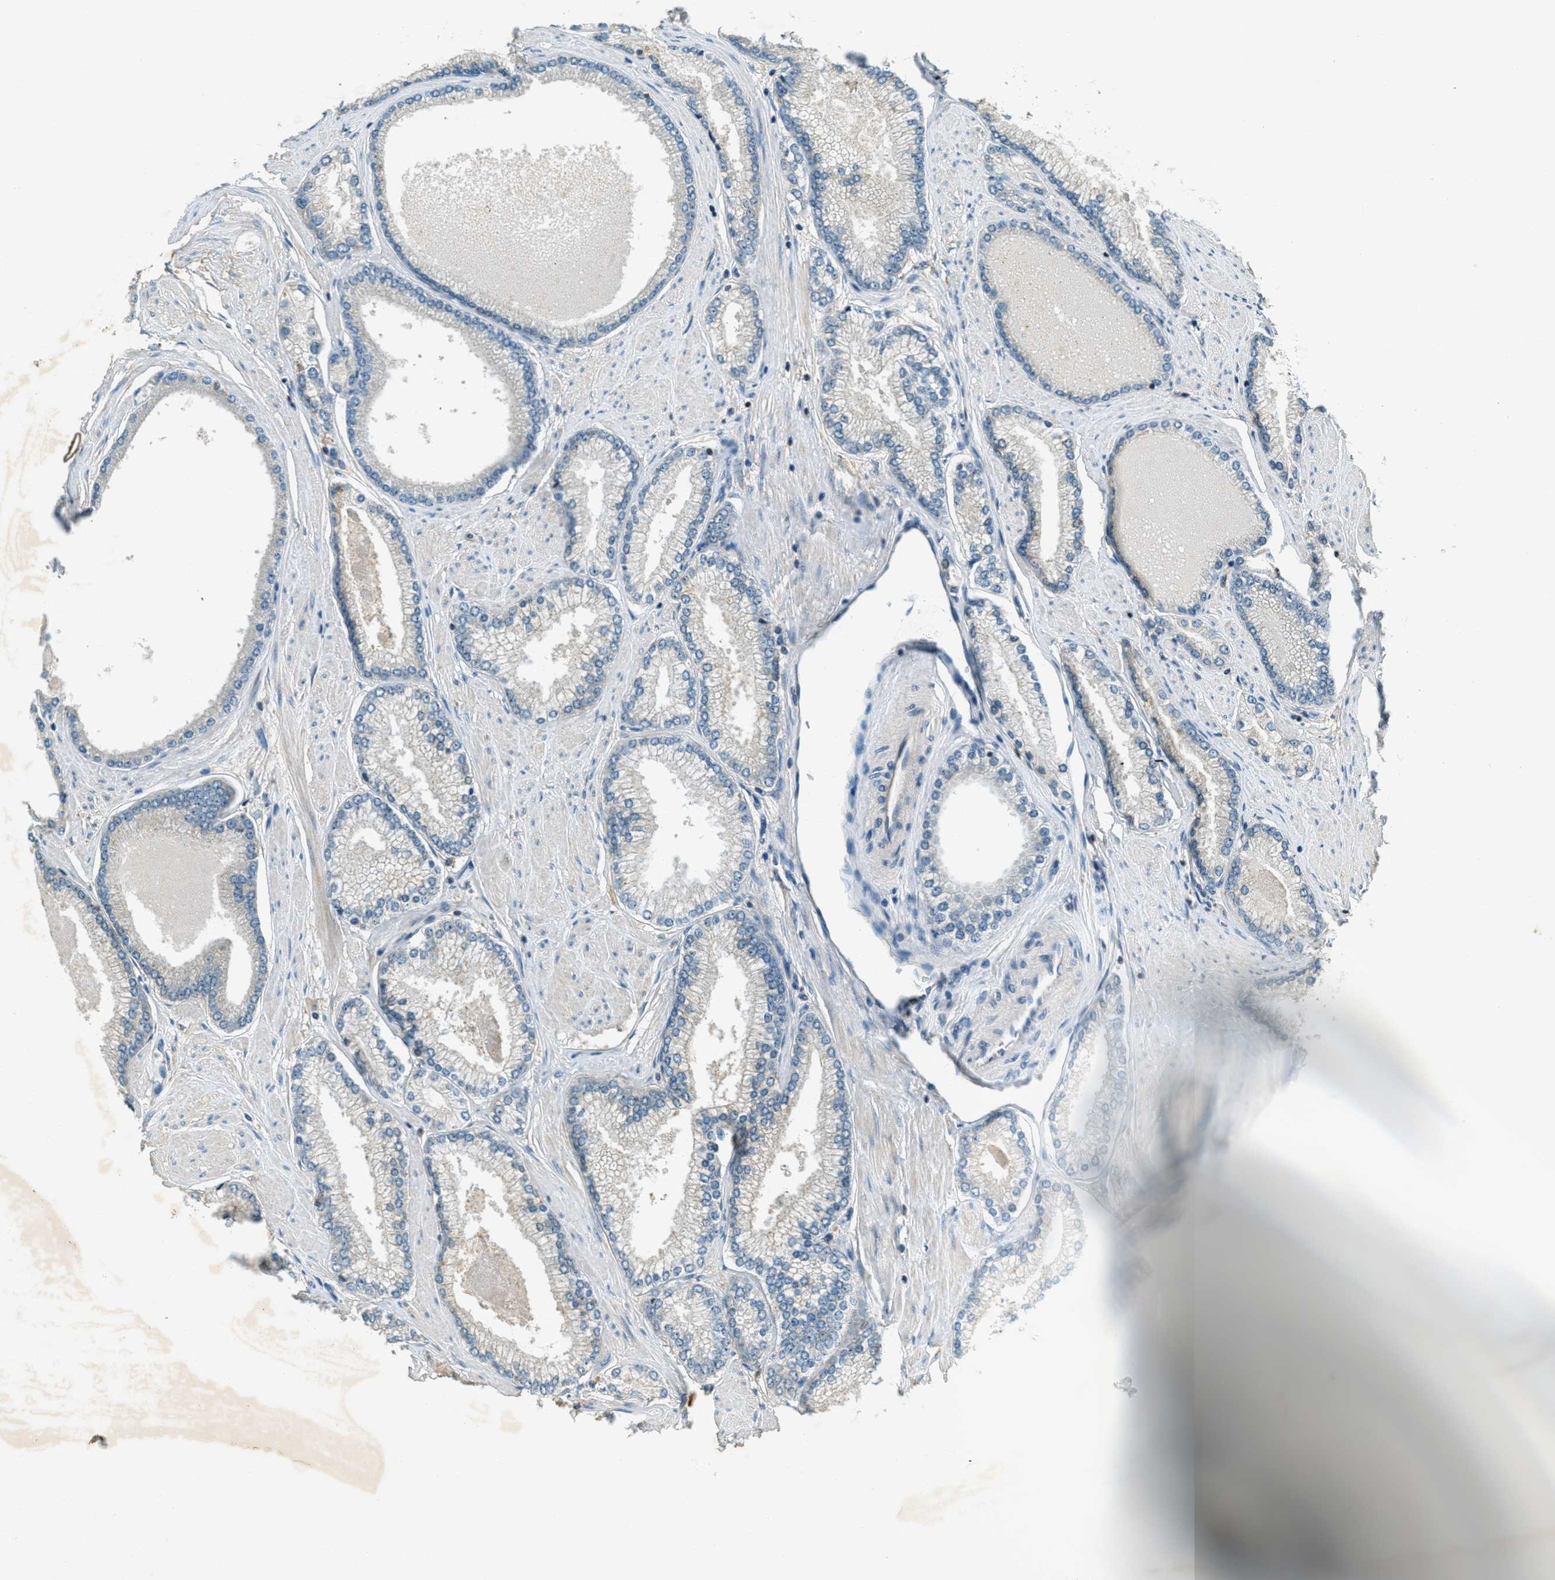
{"staining": {"intensity": "negative", "quantity": "none", "location": "none"}, "tissue": "prostate cancer", "cell_type": "Tumor cells", "image_type": "cancer", "snomed": [{"axis": "morphology", "description": "Adenocarcinoma, High grade"}, {"axis": "topography", "description": "Prostate"}], "caption": "Histopathology image shows no significant protein expression in tumor cells of prostate cancer (high-grade adenocarcinoma).", "gene": "NUDT4", "patient": {"sex": "male", "age": 61}}